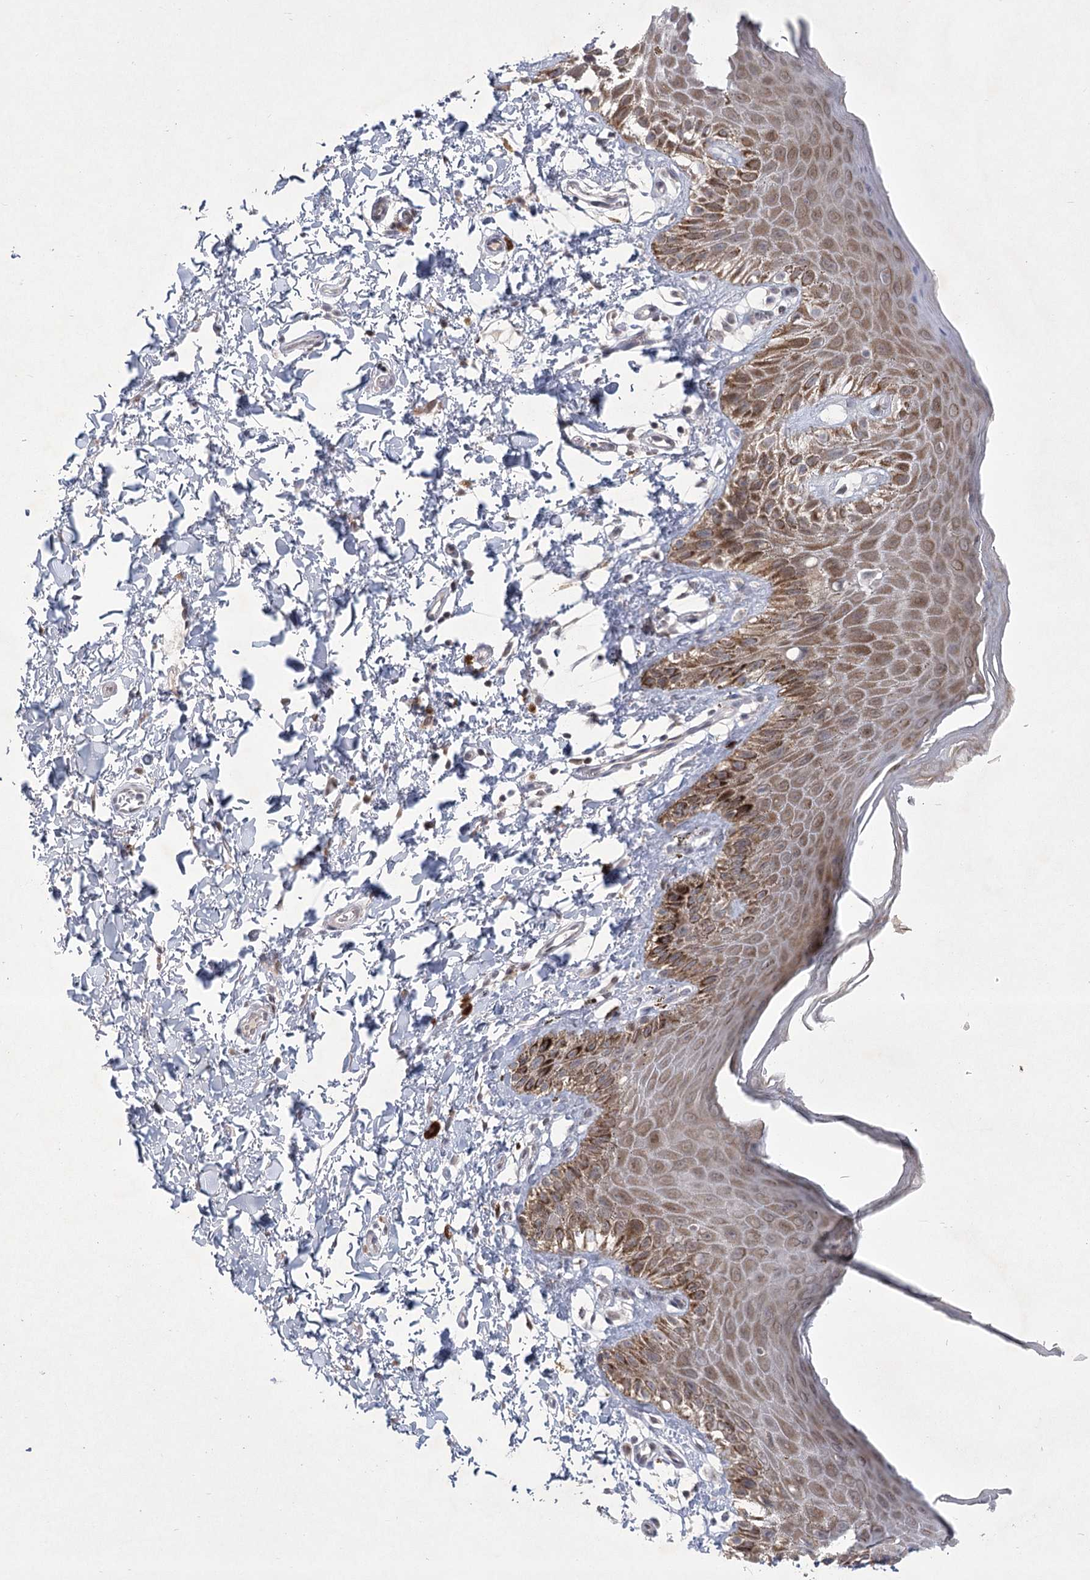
{"staining": {"intensity": "moderate", "quantity": ">75%", "location": "cytoplasmic/membranous,nuclear"}, "tissue": "skin", "cell_type": "Epidermal cells", "image_type": "normal", "snomed": [{"axis": "morphology", "description": "Normal tissue, NOS"}, {"axis": "topography", "description": "Anal"}], "caption": "Immunohistochemical staining of normal skin exhibits medium levels of moderate cytoplasmic/membranous,nuclear expression in about >75% of epidermal cells.", "gene": "CIB4", "patient": {"sex": "male", "age": 44}}